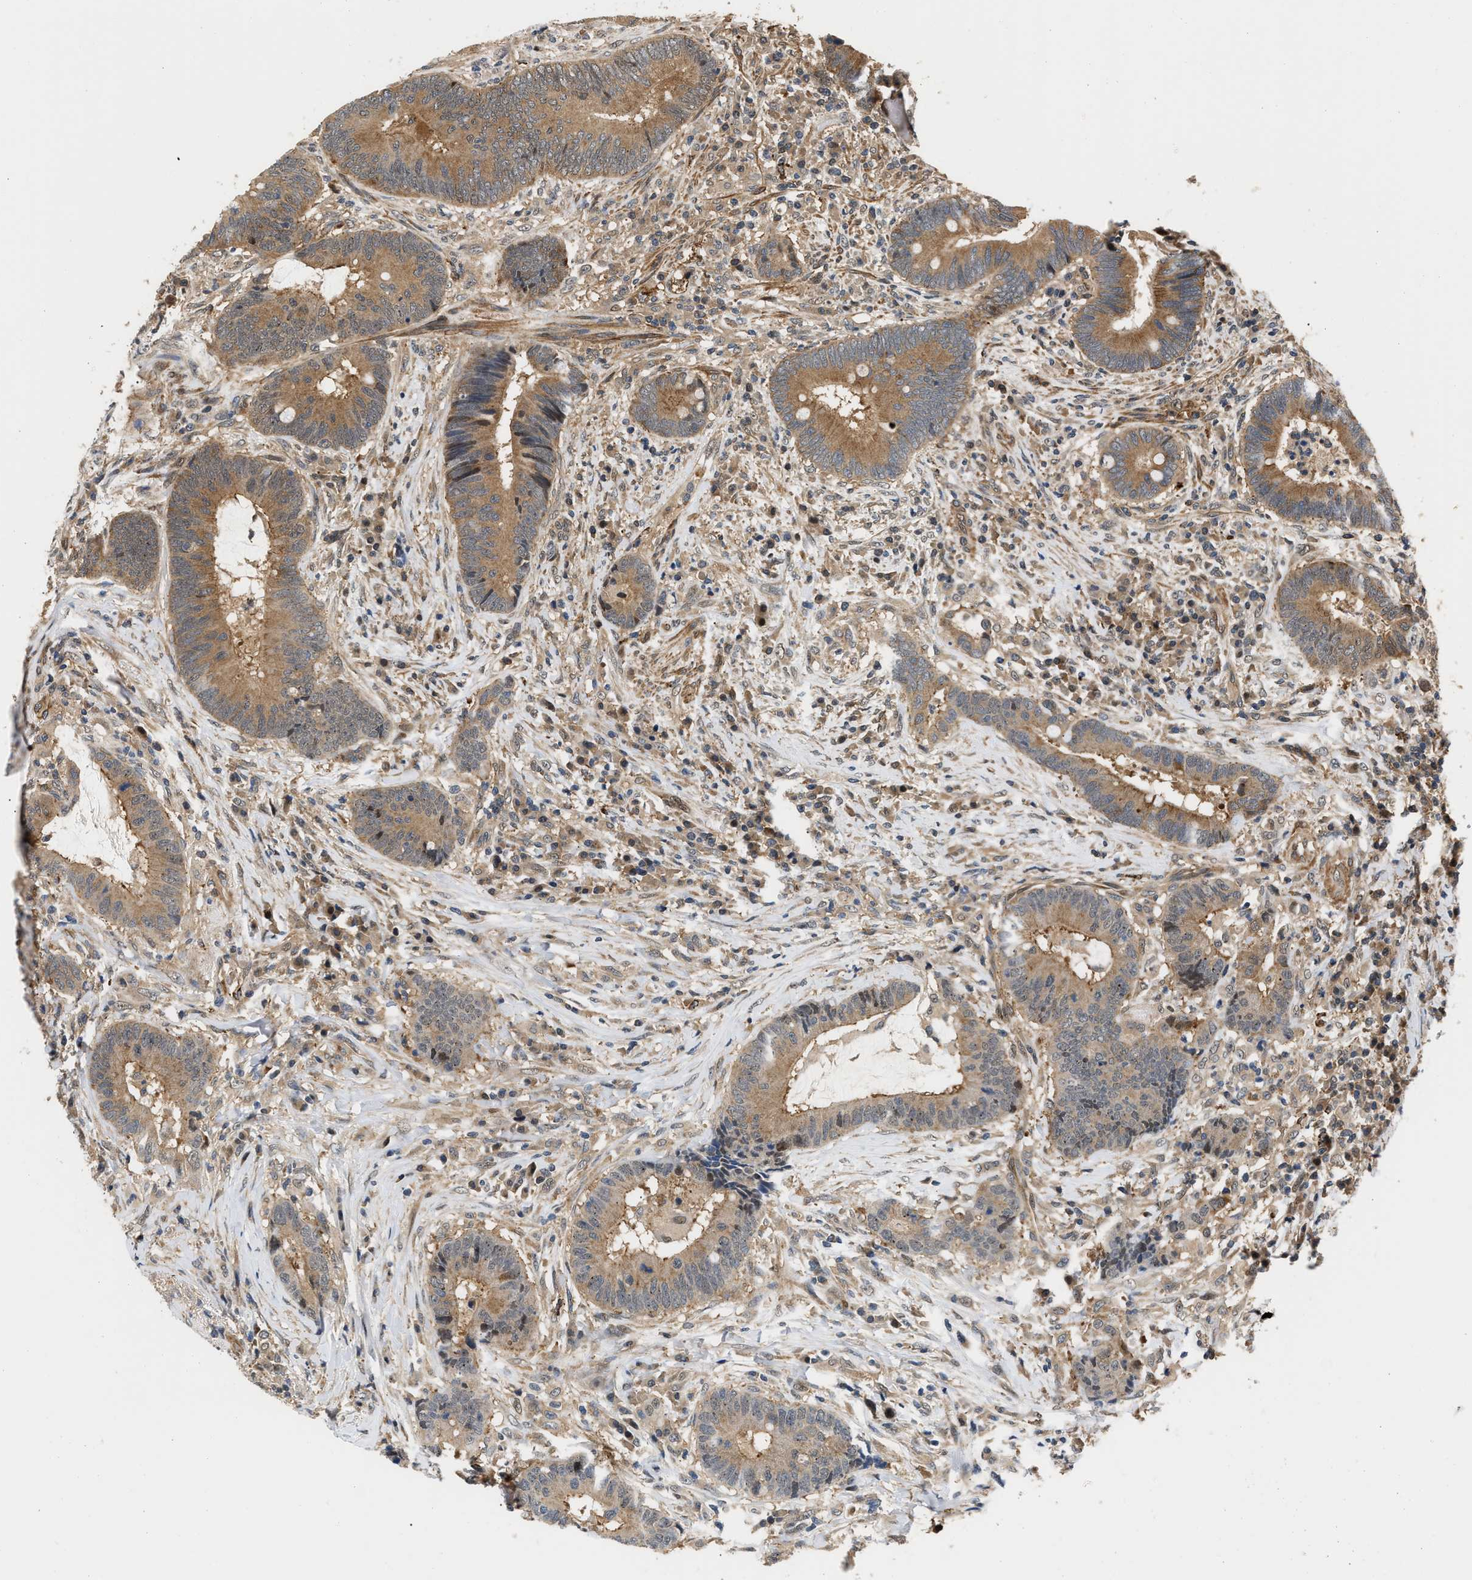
{"staining": {"intensity": "moderate", "quantity": ">75%", "location": "cytoplasmic/membranous"}, "tissue": "colorectal cancer", "cell_type": "Tumor cells", "image_type": "cancer", "snomed": [{"axis": "morphology", "description": "Adenocarcinoma, NOS"}, {"axis": "topography", "description": "Rectum"}, {"axis": "topography", "description": "Anal"}], "caption": "Tumor cells display moderate cytoplasmic/membranous expression in about >75% of cells in colorectal adenocarcinoma.", "gene": "LARP6", "patient": {"sex": "female", "age": 89}}